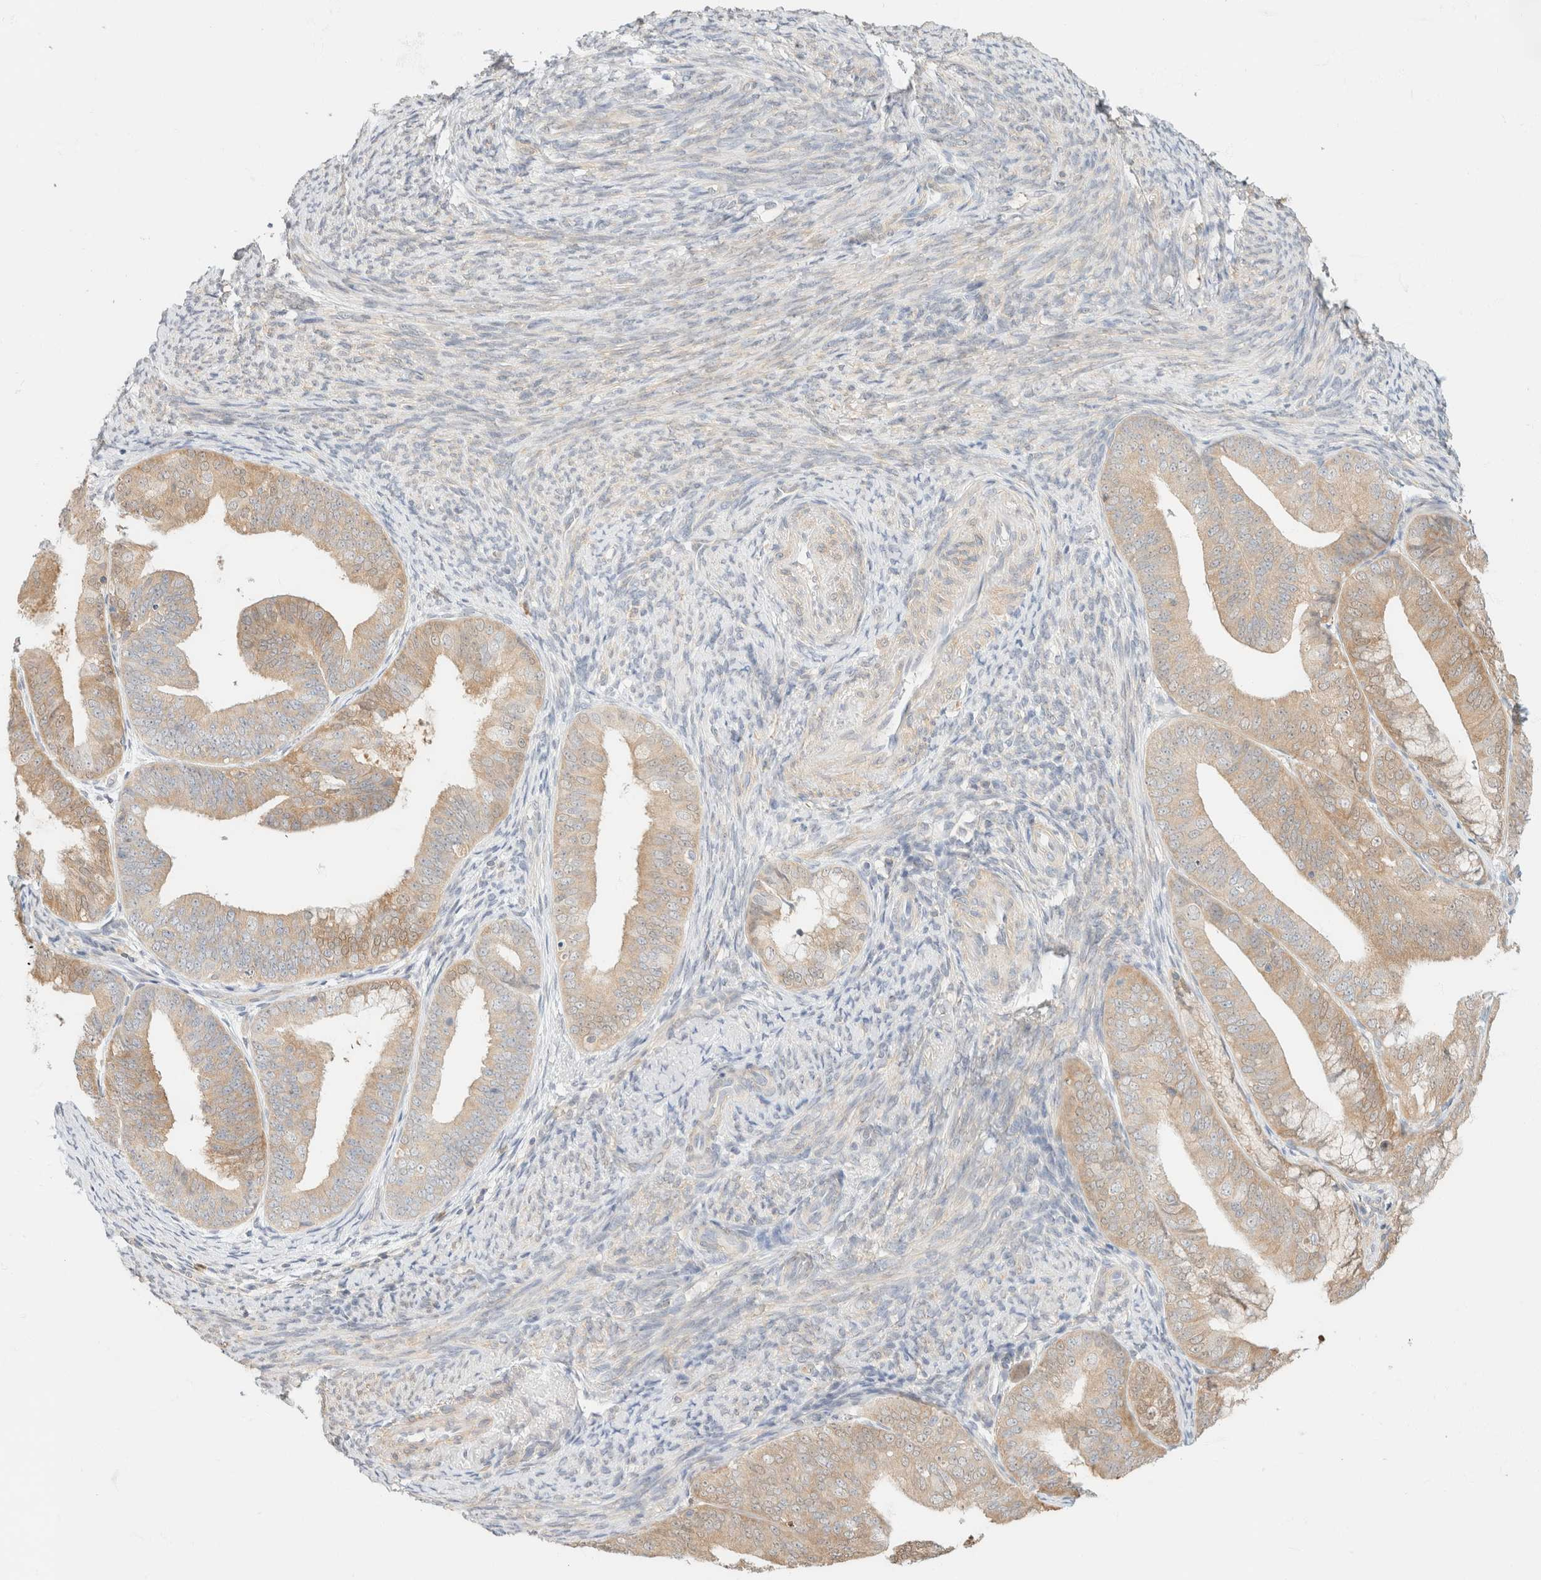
{"staining": {"intensity": "weak", "quantity": ">75%", "location": "cytoplasmic/membranous"}, "tissue": "endometrial cancer", "cell_type": "Tumor cells", "image_type": "cancer", "snomed": [{"axis": "morphology", "description": "Adenocarcinoma, NOS"}, {"axis": "topography", "description": "Endometrium"}], "caption": "Immunohistochemistry (IHC) staining of endometrial cancer (adenocarcinoma), which displays low levels of weak cytoplasmic/membranous staining in about >75% of tumor cells indicating weak cytoplasmic/membranous protein staining. The staining was performed using DAB (brown) for protein detection and nuclei were counterstained in hematoxylin (blue).", "gene": "GPI", "patient": {"sex": "female", "age": 63}}